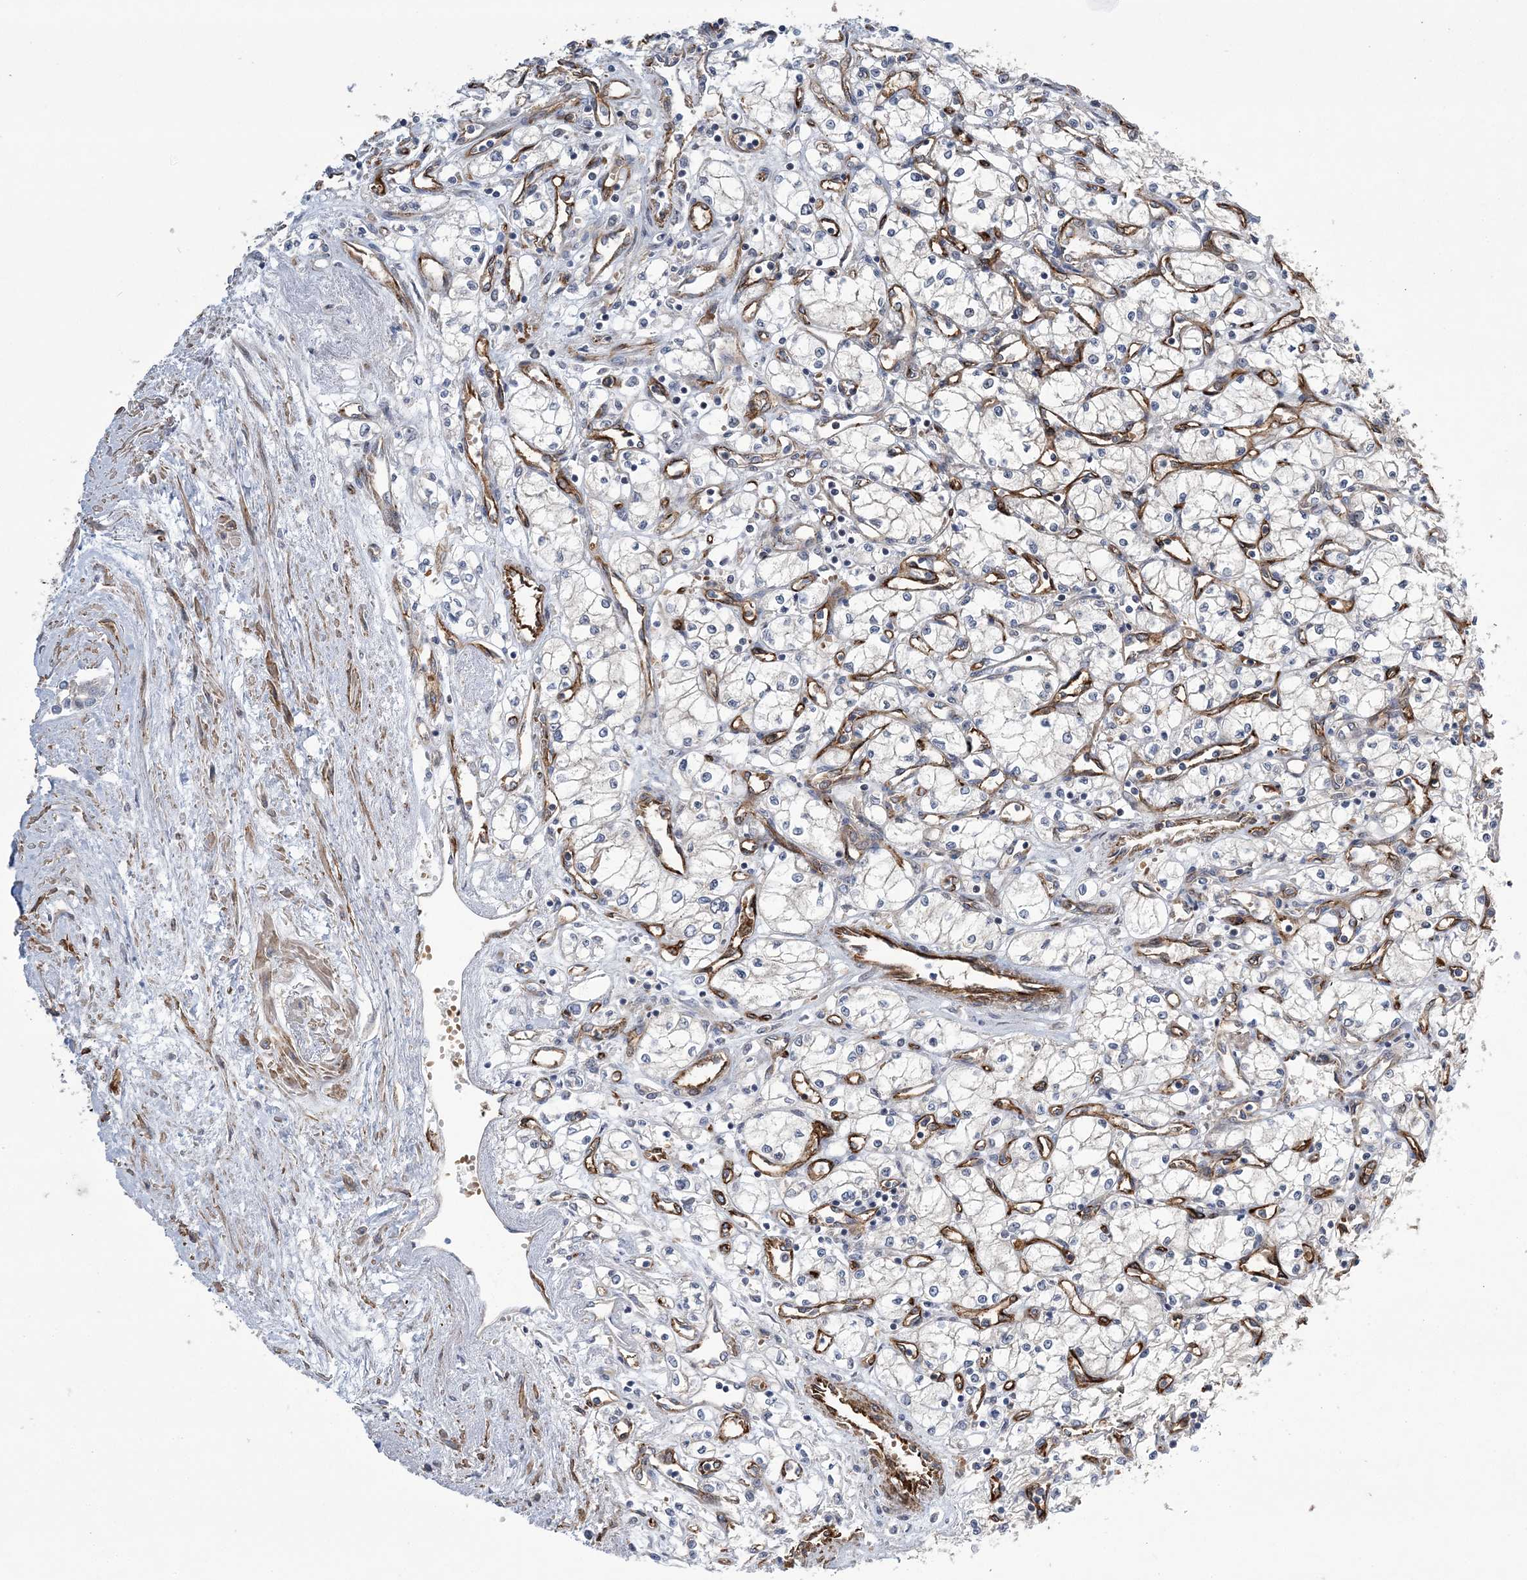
{"staining": {"intensity": "negative", "quantity": "none", "location": "none"}, "tissue": "renal cancer", "cell_type": "Tumor cells", "image_type": "cancer", "snomed": [{"axis": "morphology", "description": "Adenocarcinoma, NOS"}, {"axis": "topography", "description": "Kidney"}], "caption": "There is no significant staining in tumor cells of adenocarcinoma (renal).", "gene": "CALN1", "patient": {"sex": "male", "age": 59}}